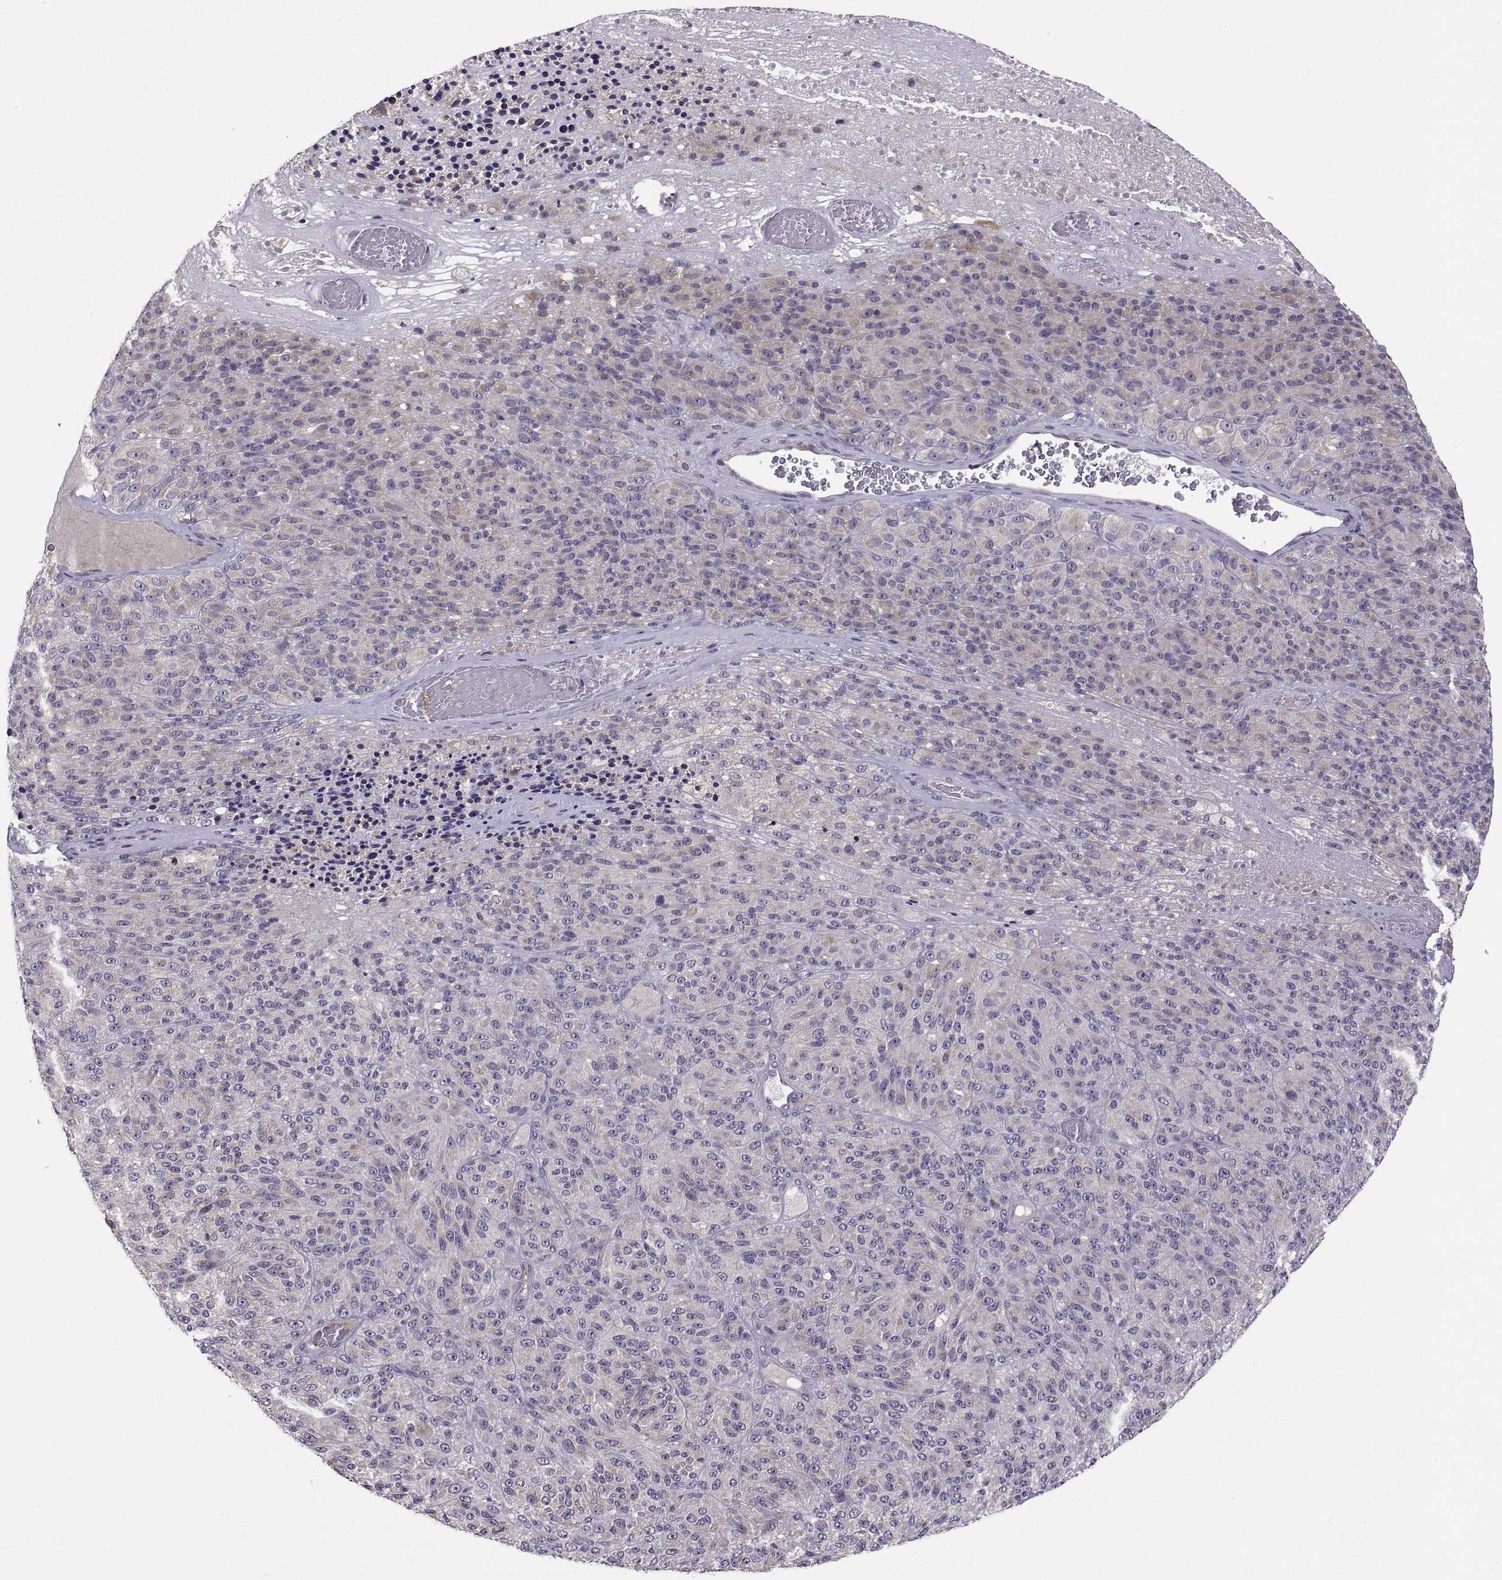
{"staining": {"intensity": "weak", "quantity": "25%-75%", "location": "cytoplasmic/membranous"}, "tissue": "melanoma", "cell_type": "Tumor cells", "image_type": "cancer", "snomed": [{"axis": "morphology", "description": "Malignant melanoma, Metastatic site"}, {"axis": "topography", "description": "Brain"}], "caption": "Protein expression by IHC demonstrates weak cytoplasmic/membranous expression in about 25%-75% of tumor cells in malignant melanoma (metastatic site).", "gene": "ACSBG2", "patient": {"sex": "female", "age": 56}}